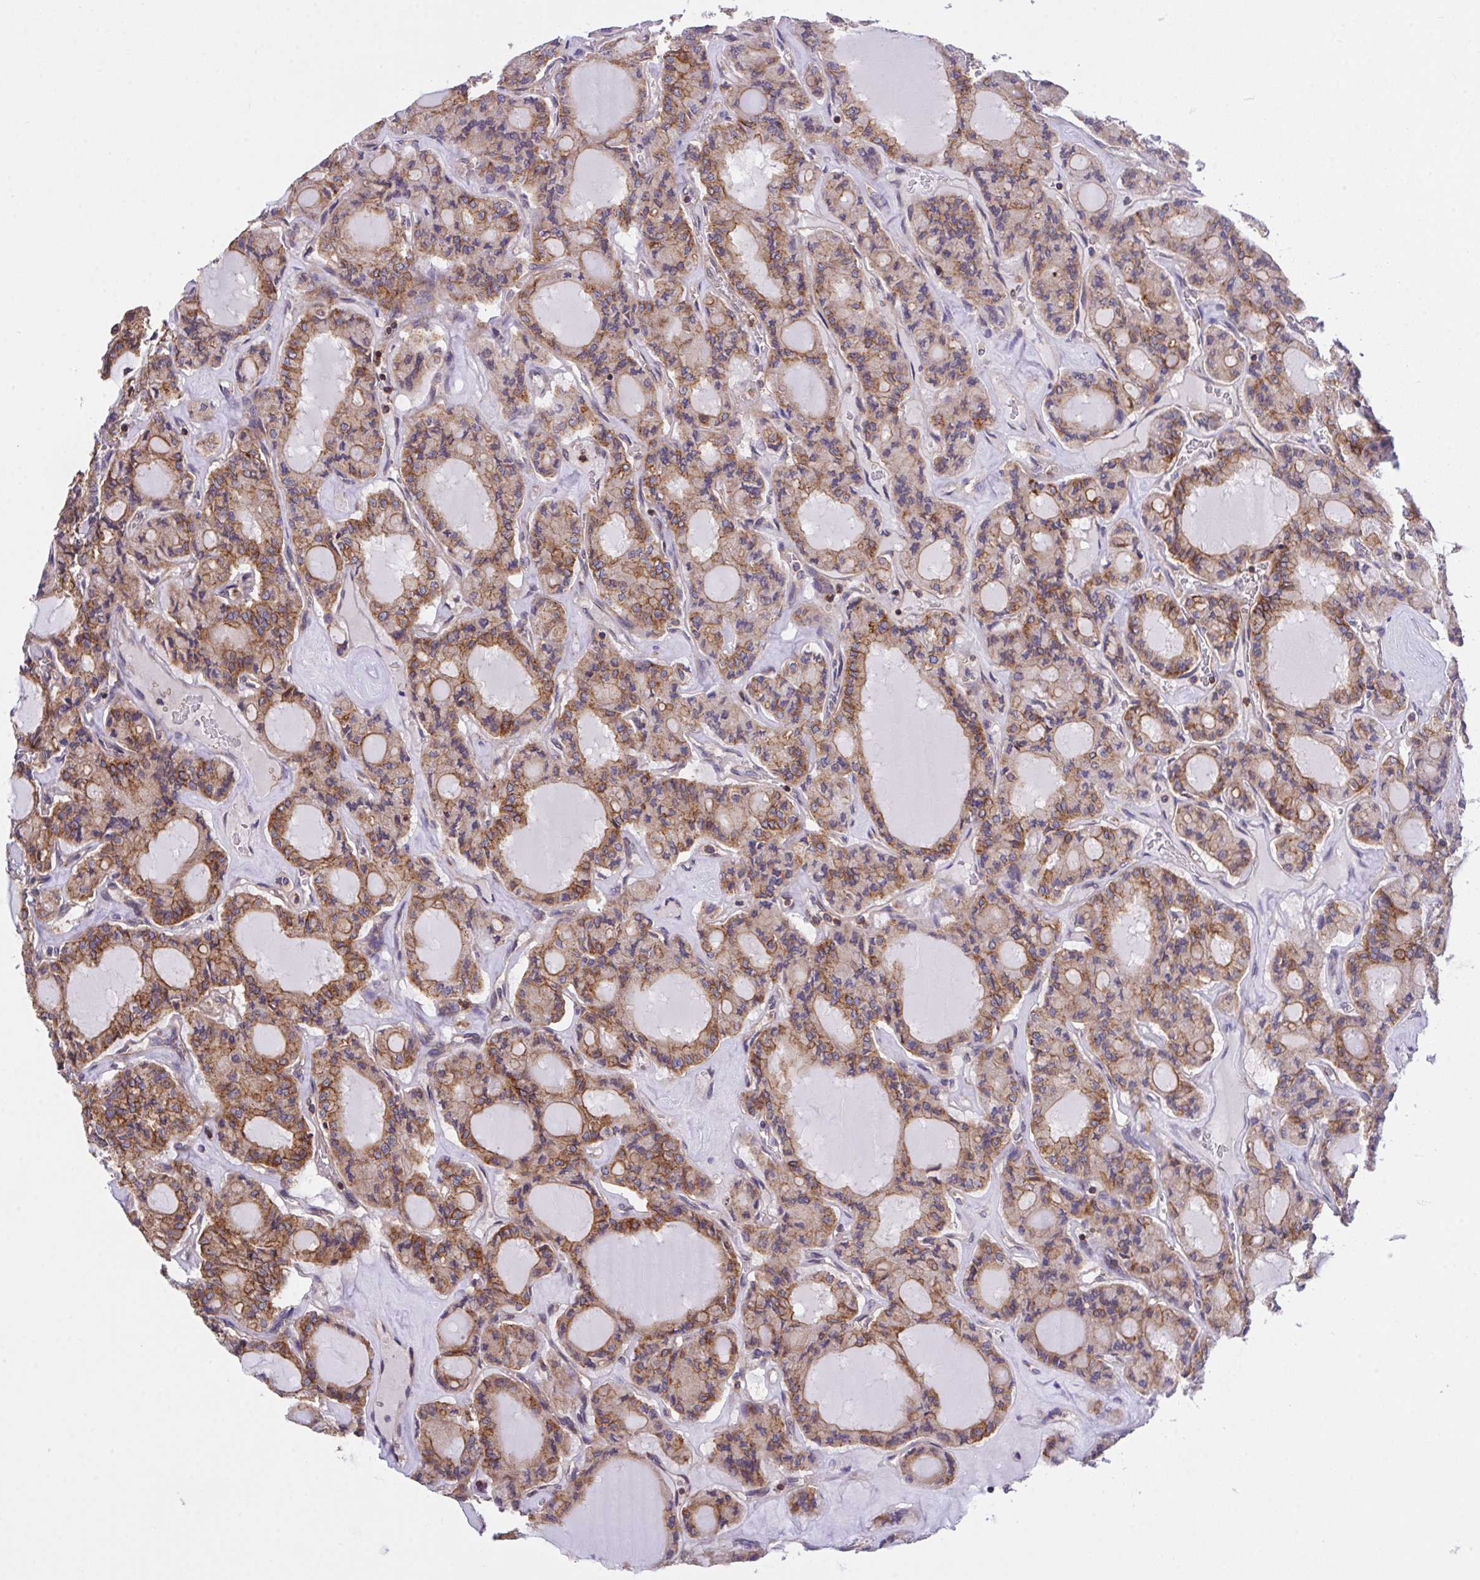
{"staining": {"intensity": "moderate", "quantity": ">75%", "location": "cytoplasmic/membranous"}, "tissue": "thyroid cancer", "cell_type": "Tumor cells", "image_type": "cancer", "snomed": [{"axis": "morphology", "description": "Papillary adenocarcinoma, NOS"}, {"axis": "topography", "description": "Thyroid gland"}], "caption": "Papillary adenocarcinoma (thyroid) tissue demonstrates moderate cytoplasmic/membranous staining in approximately >75% of tumor cells, visualized by immunohistochemistry.", "gene": "C4orf36", "patient": {"sex": "male", "age": 87}}